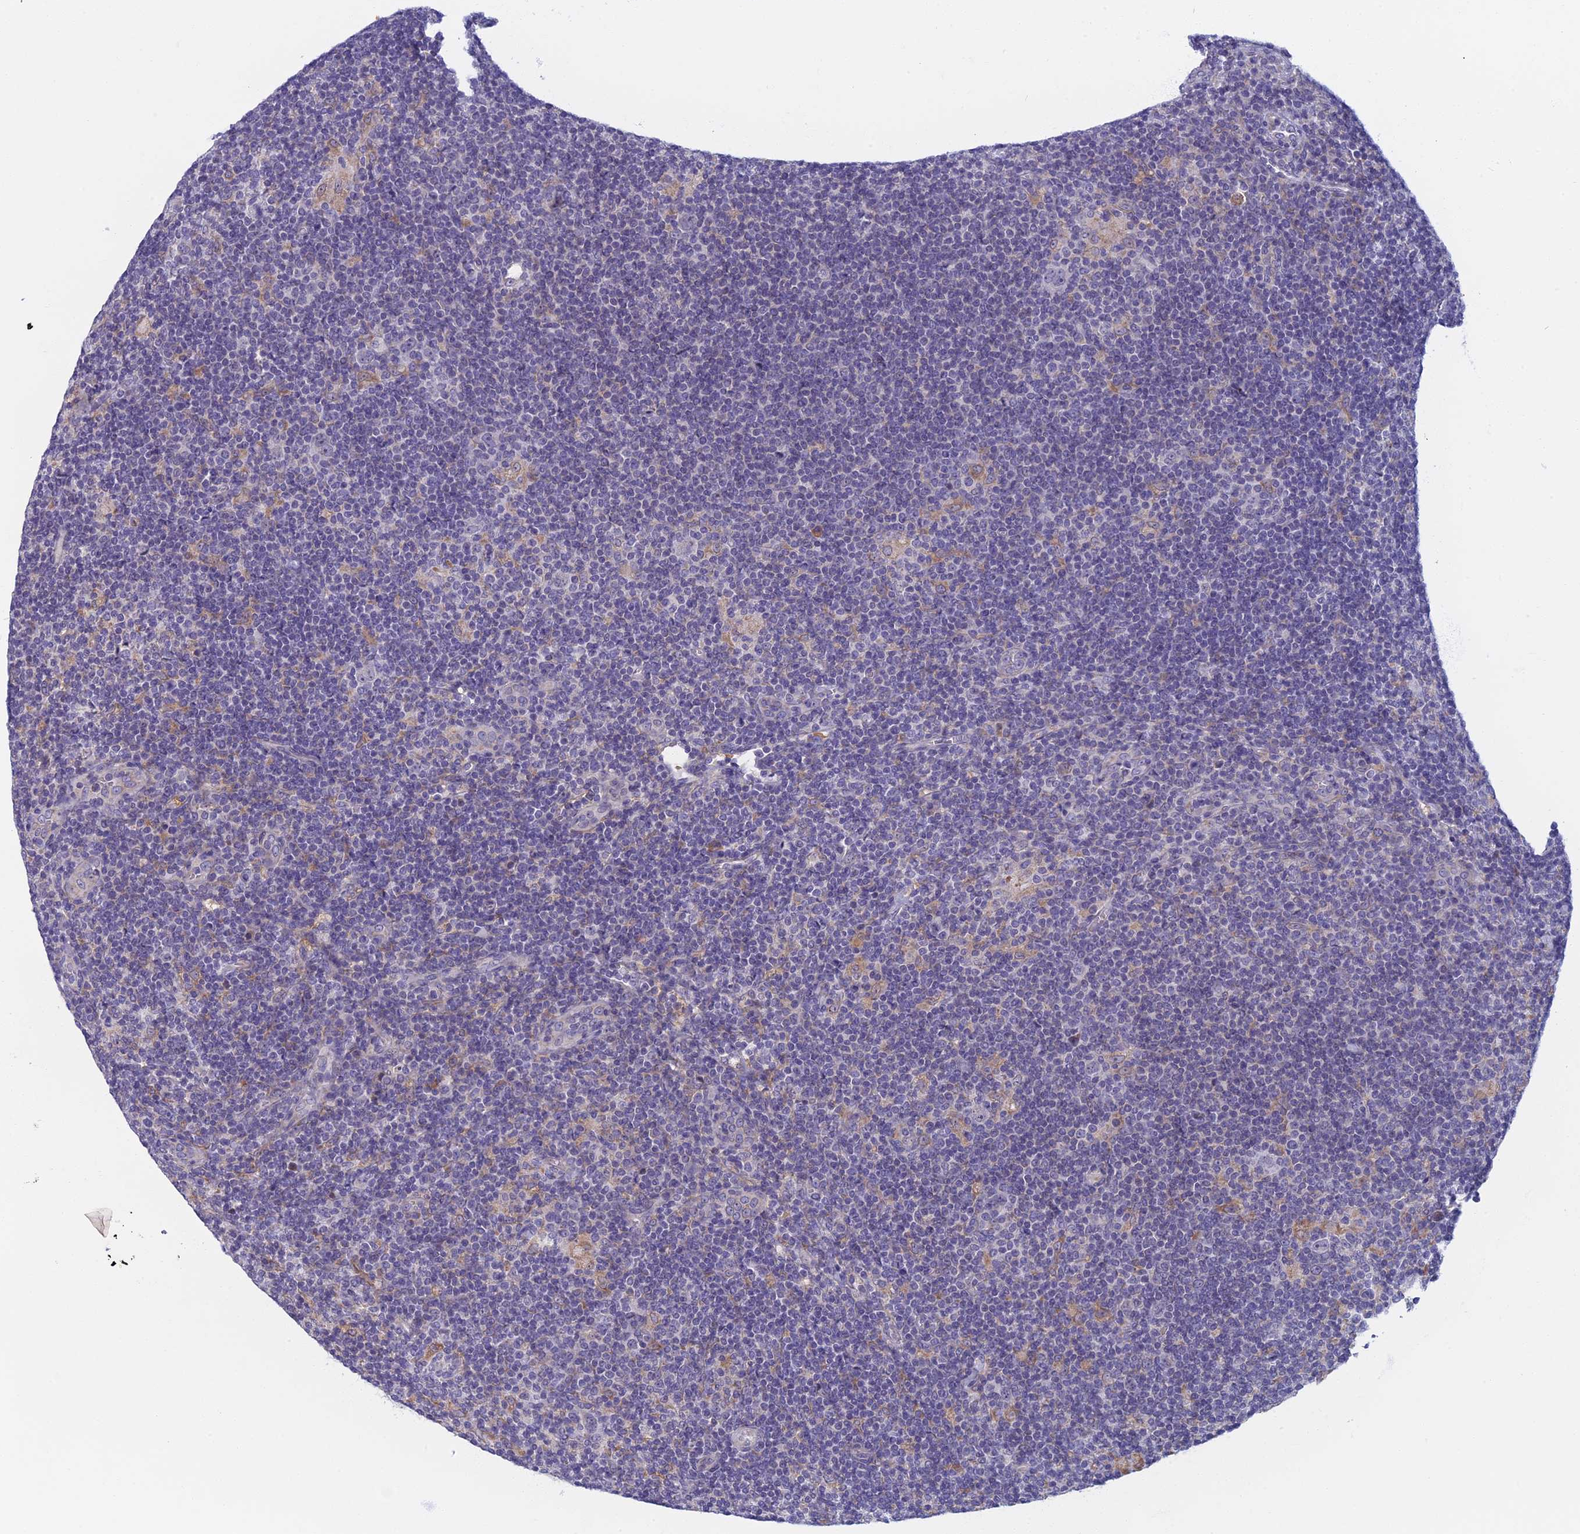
{"staining": {"intensity": "negative", "quantity": "none", "location": "none"}, "tissue": "lymphoma", "cell_type": "Tumor cells", "image_type": "cancer", "snomed": [{"axis": "morphology", "description": "Hodgkin's disease, NOS"}, {"axis": "topography", "description": "Lymph node"}], "caption": "A histopathology image of Hodgkin's disease stained for a protein displays no brown staining in tumor cells. (Immunohistochemistry (ihc), brightfield microscopy, high magnification).", "gene": "DDX51", "patient": {"sex": "female", "age": 57}}